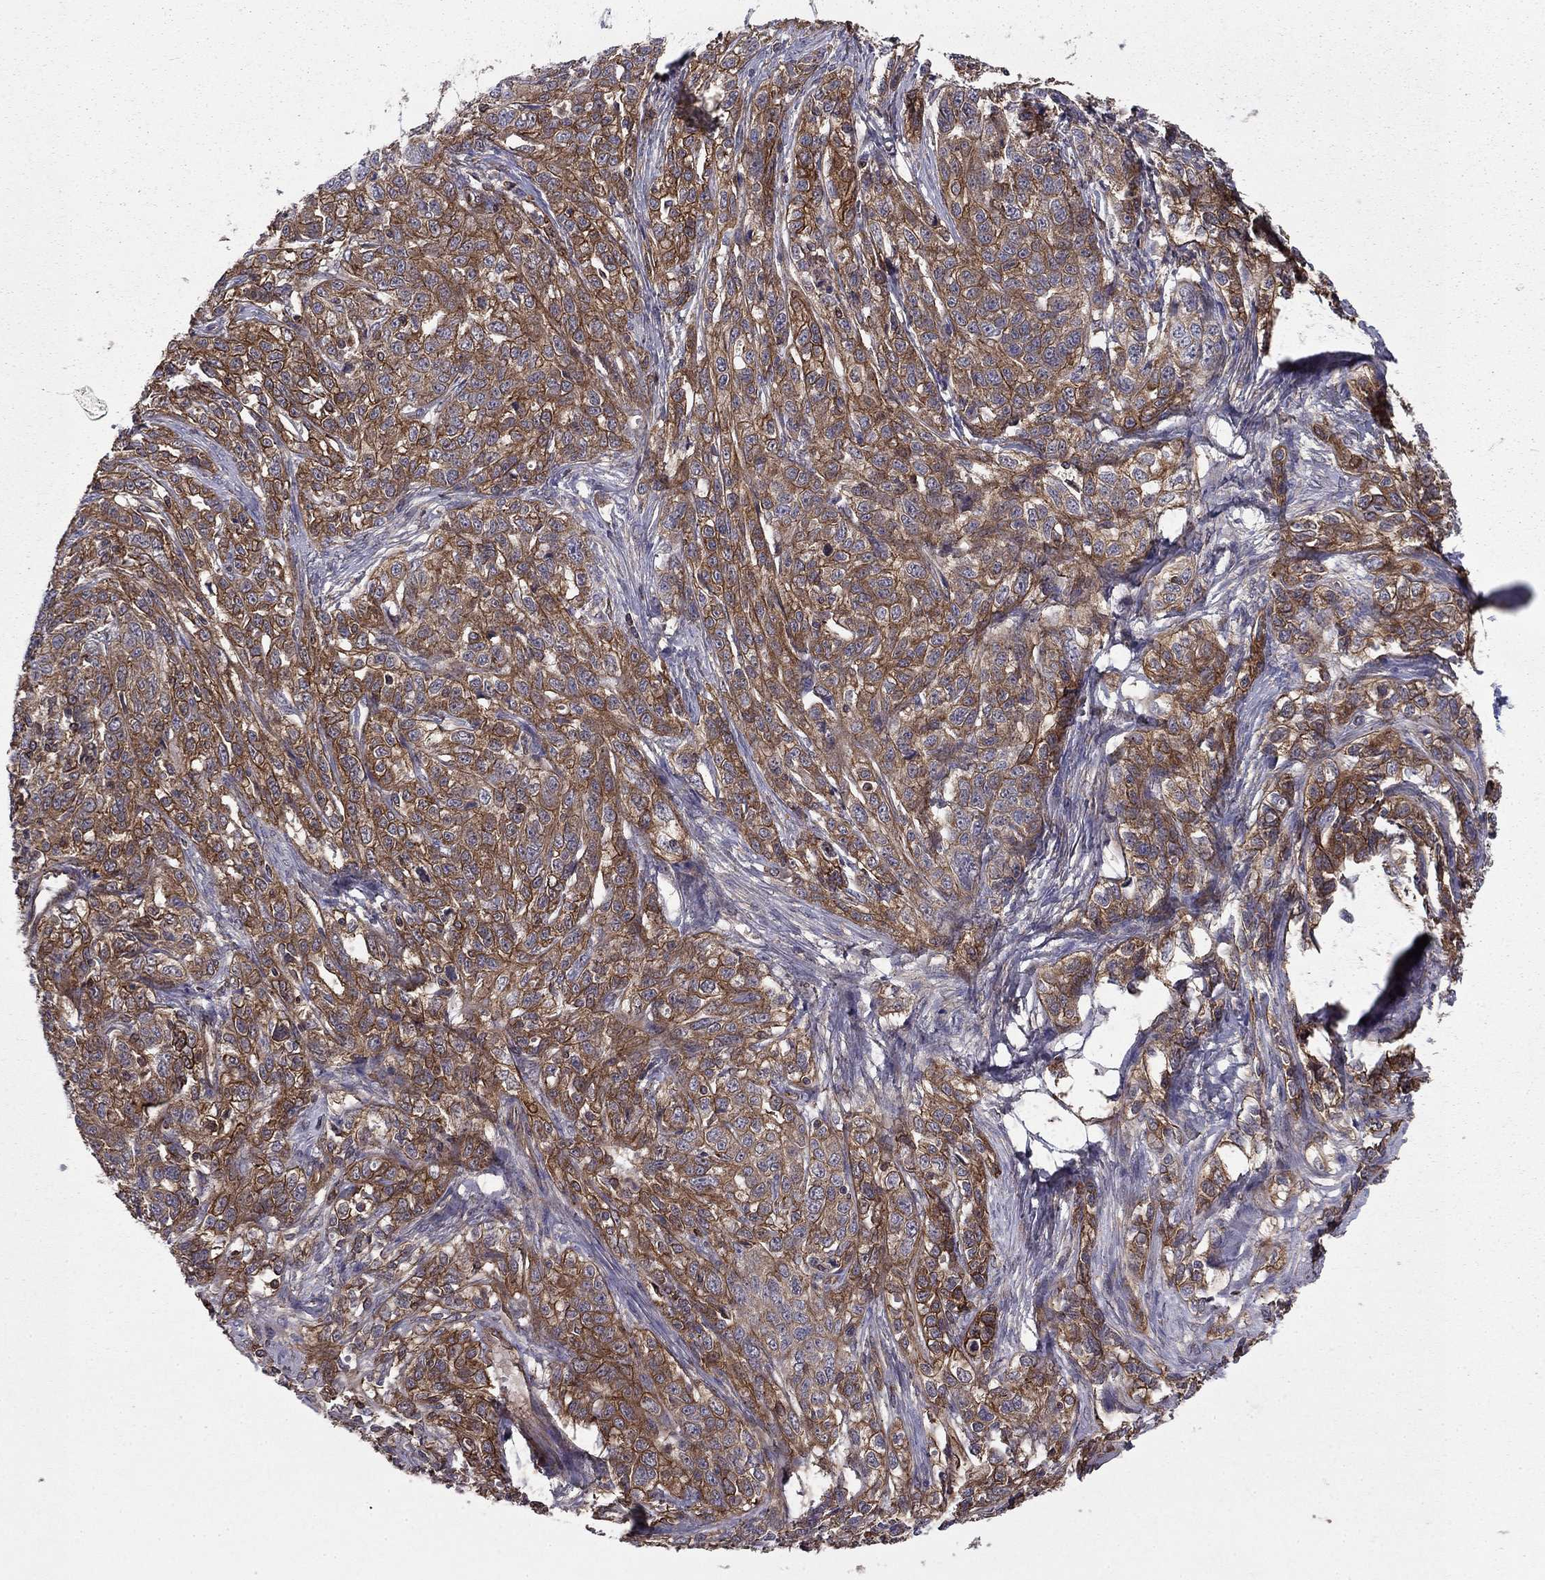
{"staining": {"intensity": "moderate", "quantity": "25%-75%", "location": "cytoplasmic/membranous"}, "tissue": "ovarian cancer", "cell_type": "Tumor cells", "image_type": "cancer", "snomed": [{"axis": "morphology", "description": "Cystadenocarcinoma, serous, NOS"}, {"axis": "topography", "description": "Ovary"}], "caption": "Ovarian cancer (serous cystadenocarcinoma) stained with DAB (3,3'-diaminobenzidine) immunohistochemistry shows medium levels of moderate cytoplasmic/membranous staining in about 25%-75% of tumor cells. (IHC, brightfield microscopy, high magnification).", "gene": "SHMT1", "patient": {"sex": "female", "age": 71}}